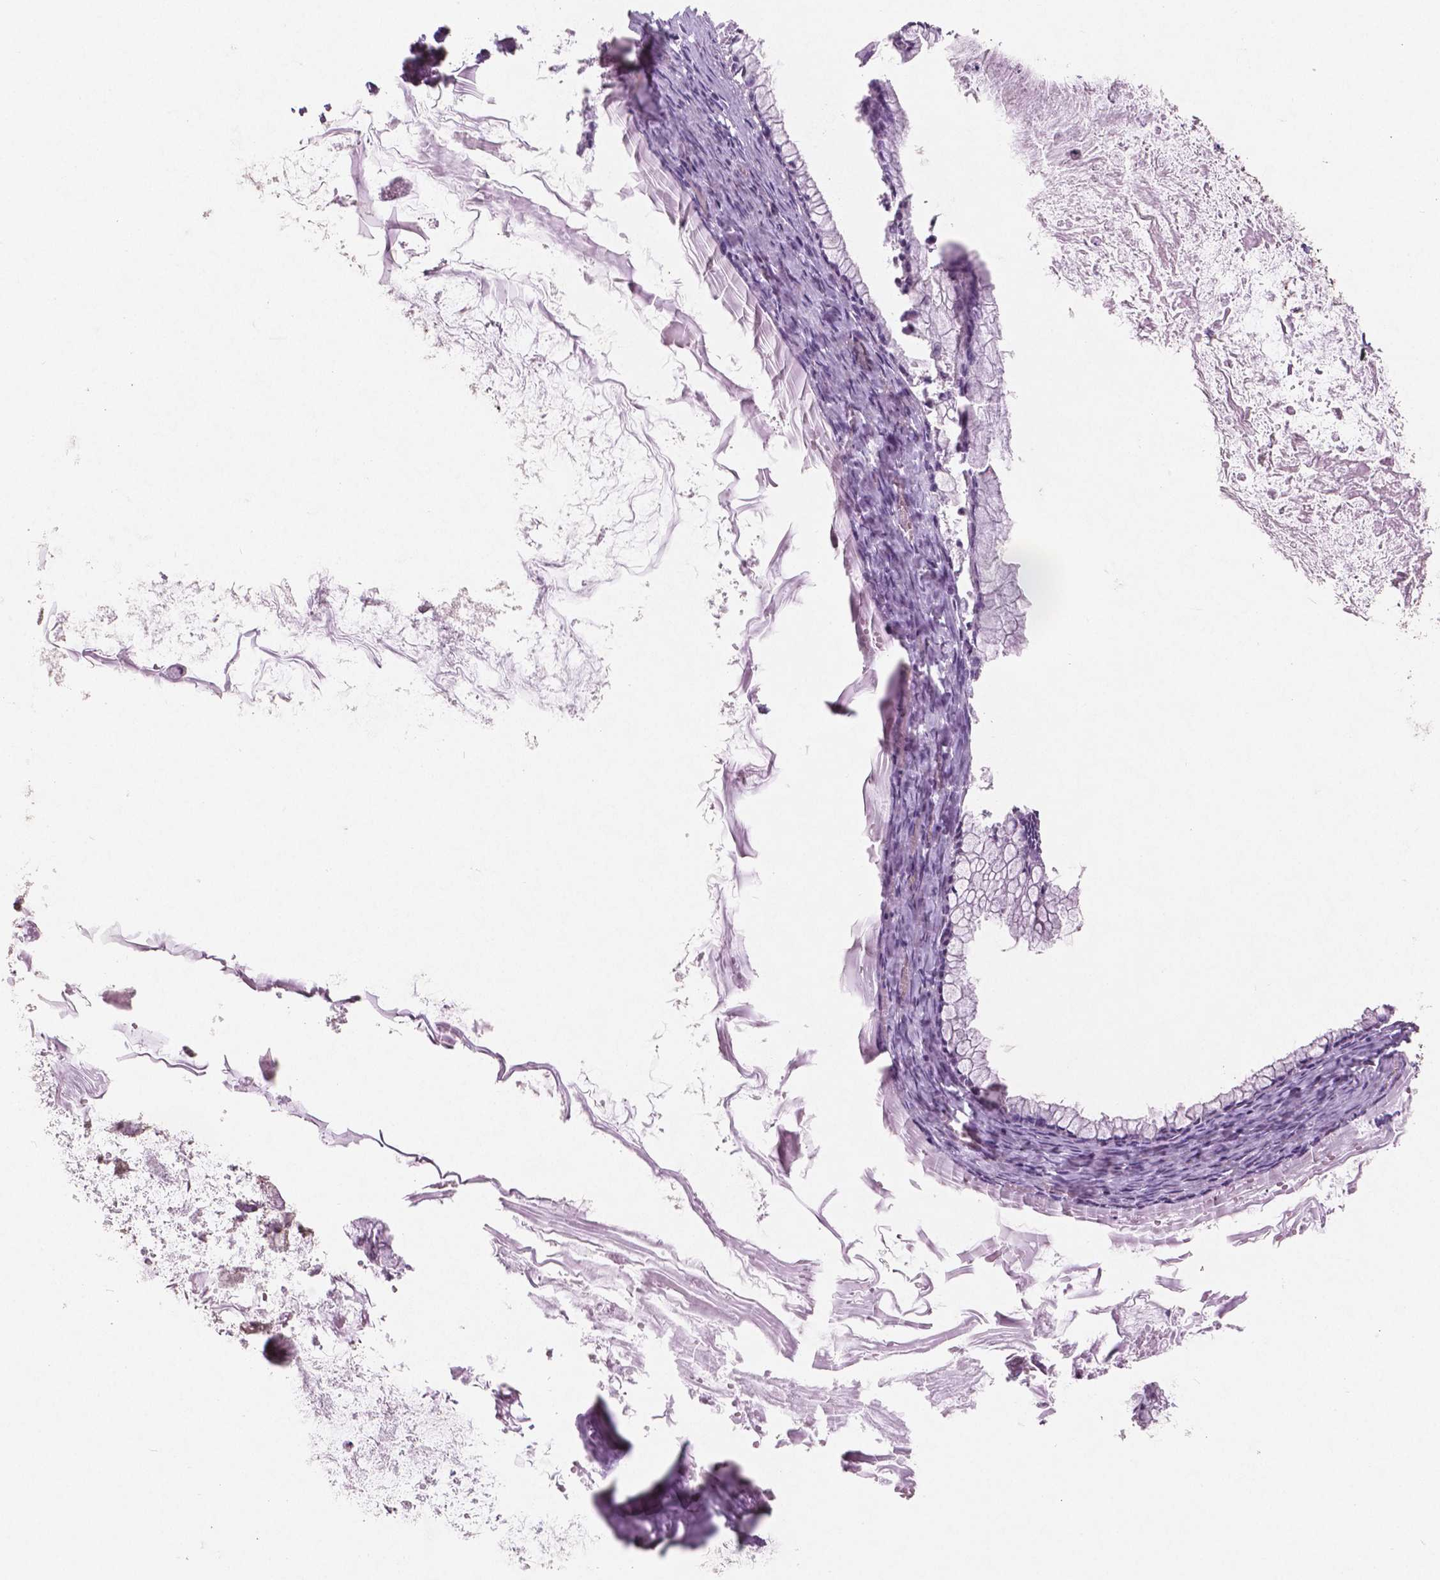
{"staining": {"intensity": "weak", "quantity": "25%-75%", "location": "nuclear"}, "tissue": "ovarian cancer", "cell_type": "Tumor cells", "image_type": "cancer", "snomed": [{"axis": "morphology", "description": "Cystadenocarcinoma, mucinous, NOS"}, {"axis": "topography", "description": "Ovary"}], "caption": "DAB (3,3'-diaminobenzidine) immunohistochemical staining of mucinous cystadenocarcinoma (ovarian) shows weak nuclear protein positivity in about 25%-75% of tumor cells. The protein is stained brown, and the nuclei are stained in blue (DAB (3,3'-diaminobenzidine) IHC with brightfield microscopy, high magnification).", "gene": "BRD4", "patient": {"sex": "female", "age": 67}}